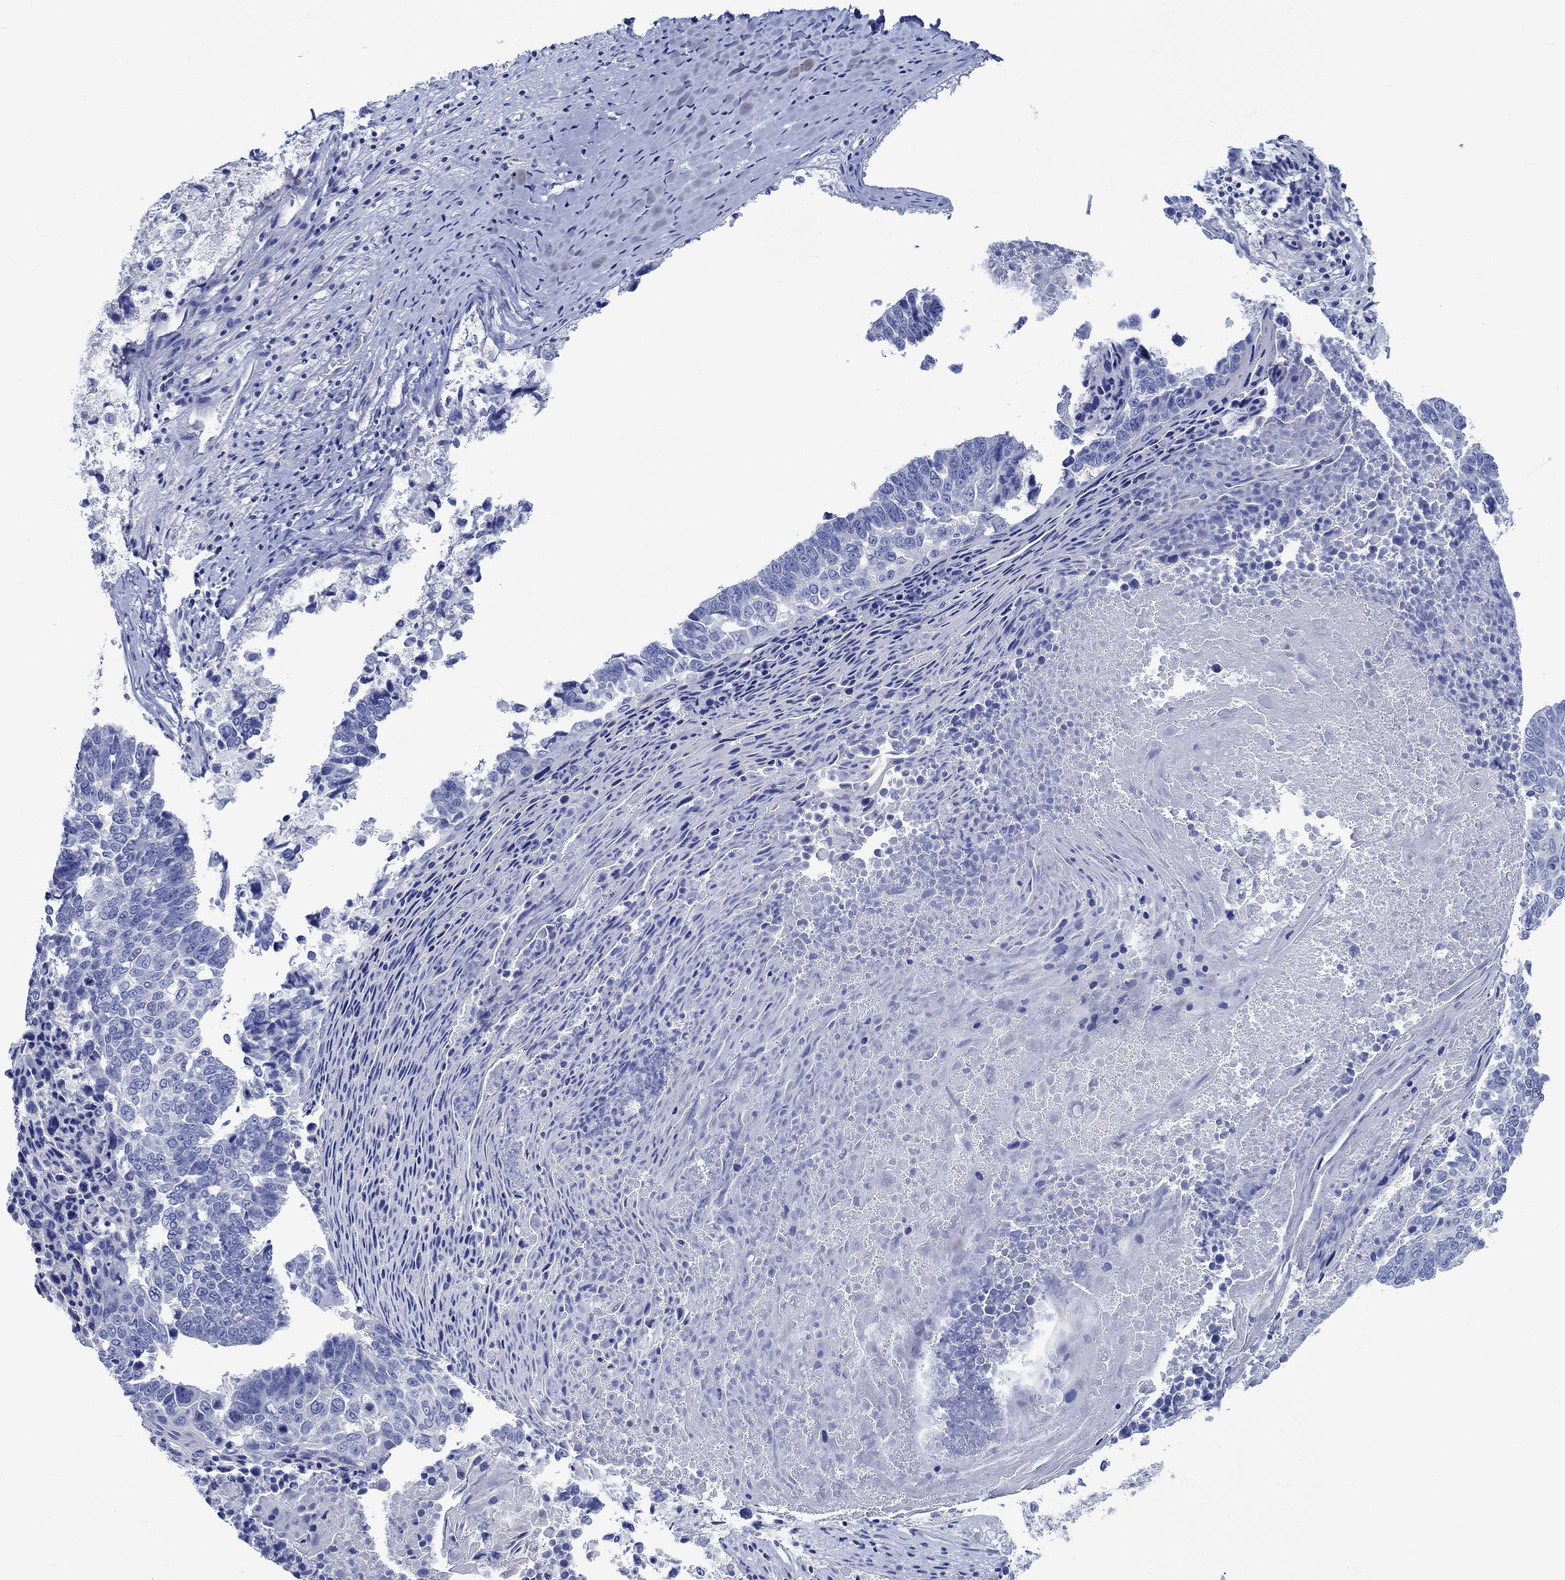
{"staining": {"intensity": "negative", "quantity": "none", "location": "none"}, "tissue": "lung cancer", "cell_type": "Tumor cells", "image_type": "cancer", "snomed": [{"axis": "morphology", "description": "Squamous cell carcinoma, NOS"}, {"axis": "topography", "description": "Lung"}], "caption": "IHC of human squamous cell carcinoma (lung) exhibits no staining in tumor cells.", "gene": "PTPRN2", "patient": {"sex": "male", "age": 73}}